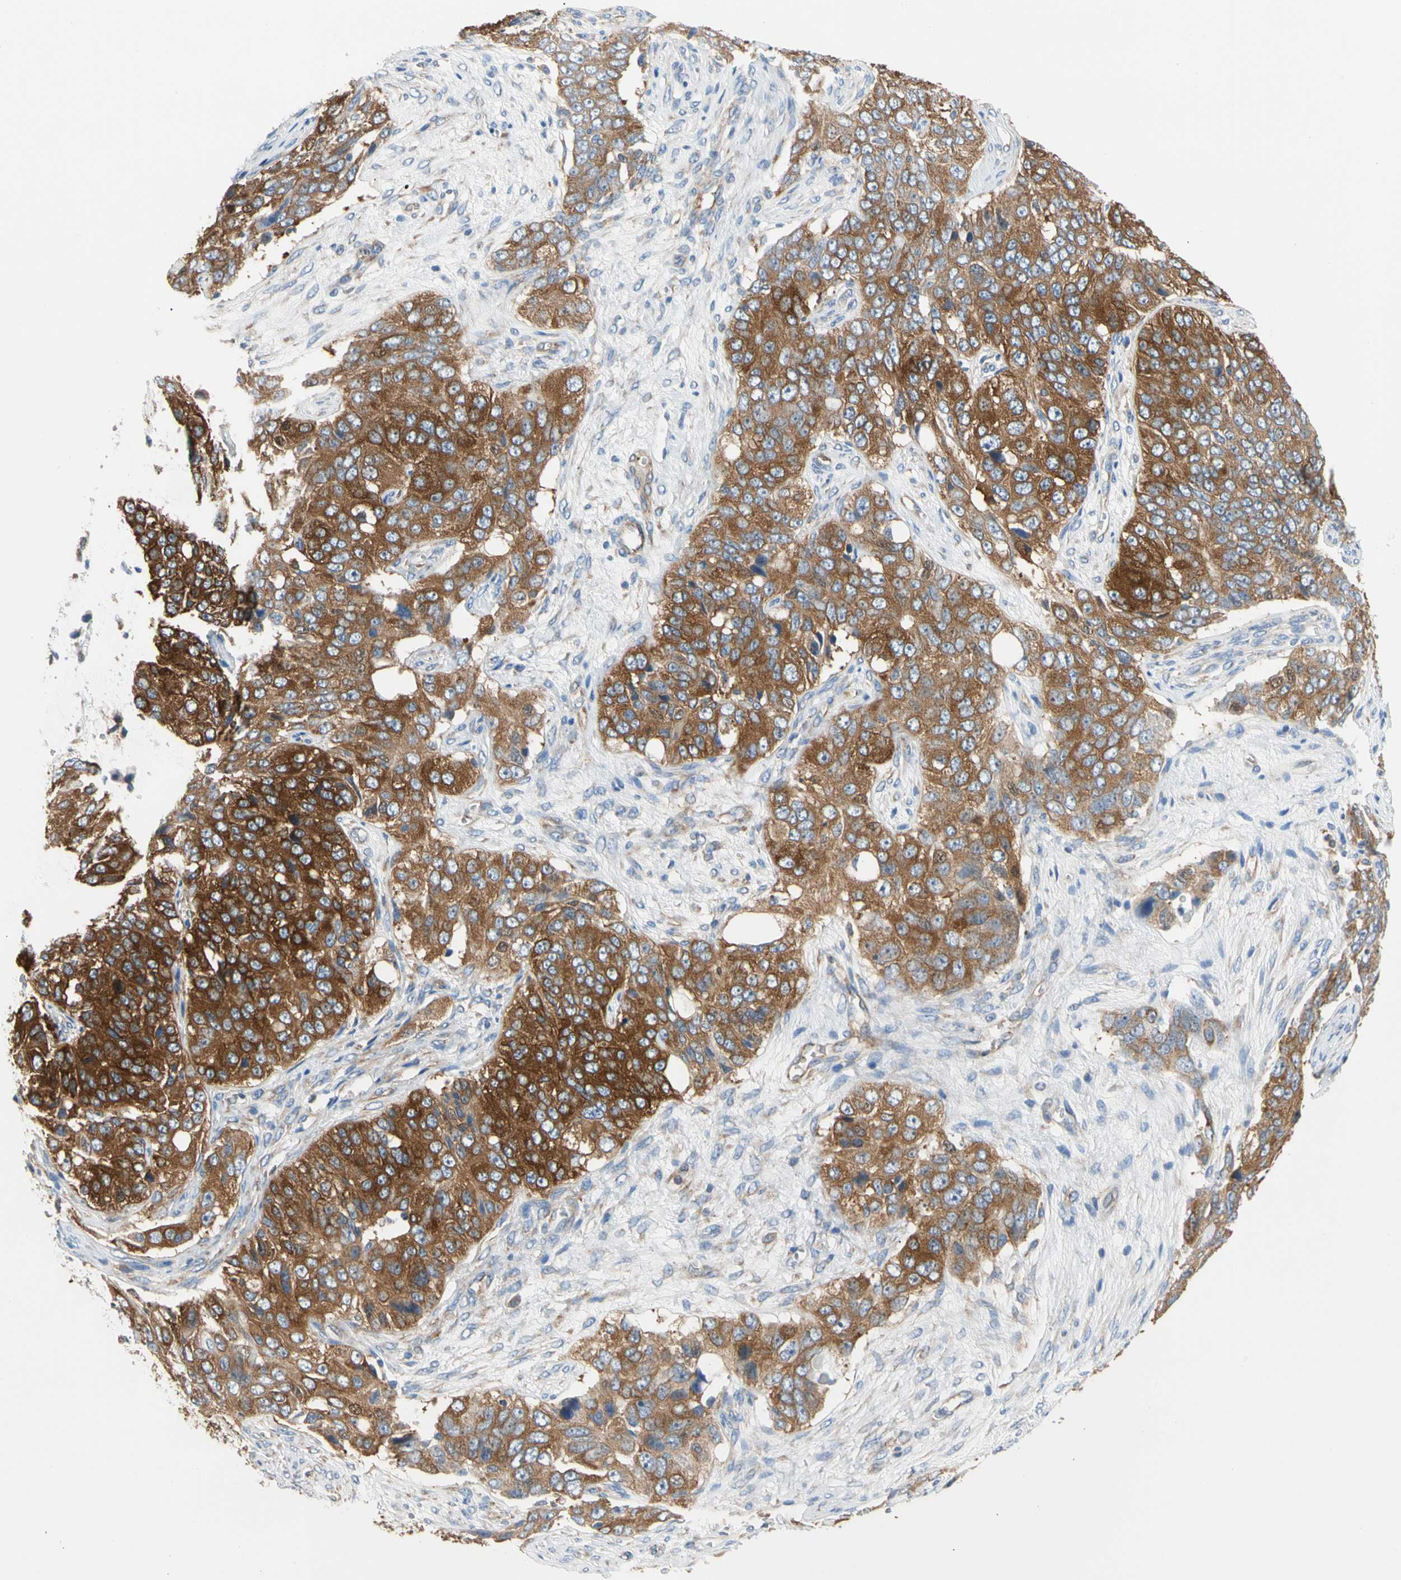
{"staining": {"intensity": "strong", "quantity": ">75%", "location": "cytoplasmic/membranous"}, "tissue": "ovarian cancer", "cell_type": "Tumor cells", "image_type": "cancer", "snomed": [{"axis": "morphology", "description": "Carcinoma, endometroid"}, {"axis": "topography", "description": "Ovary"}], "caption": "Immunohistochemical staining of ovarian cancer reveals strong cytoplasmic/membranous protein expression in approximately >75% of tumor cells.", "gene": "GPHN", "patient": {"sex": "female", "age": 51}}